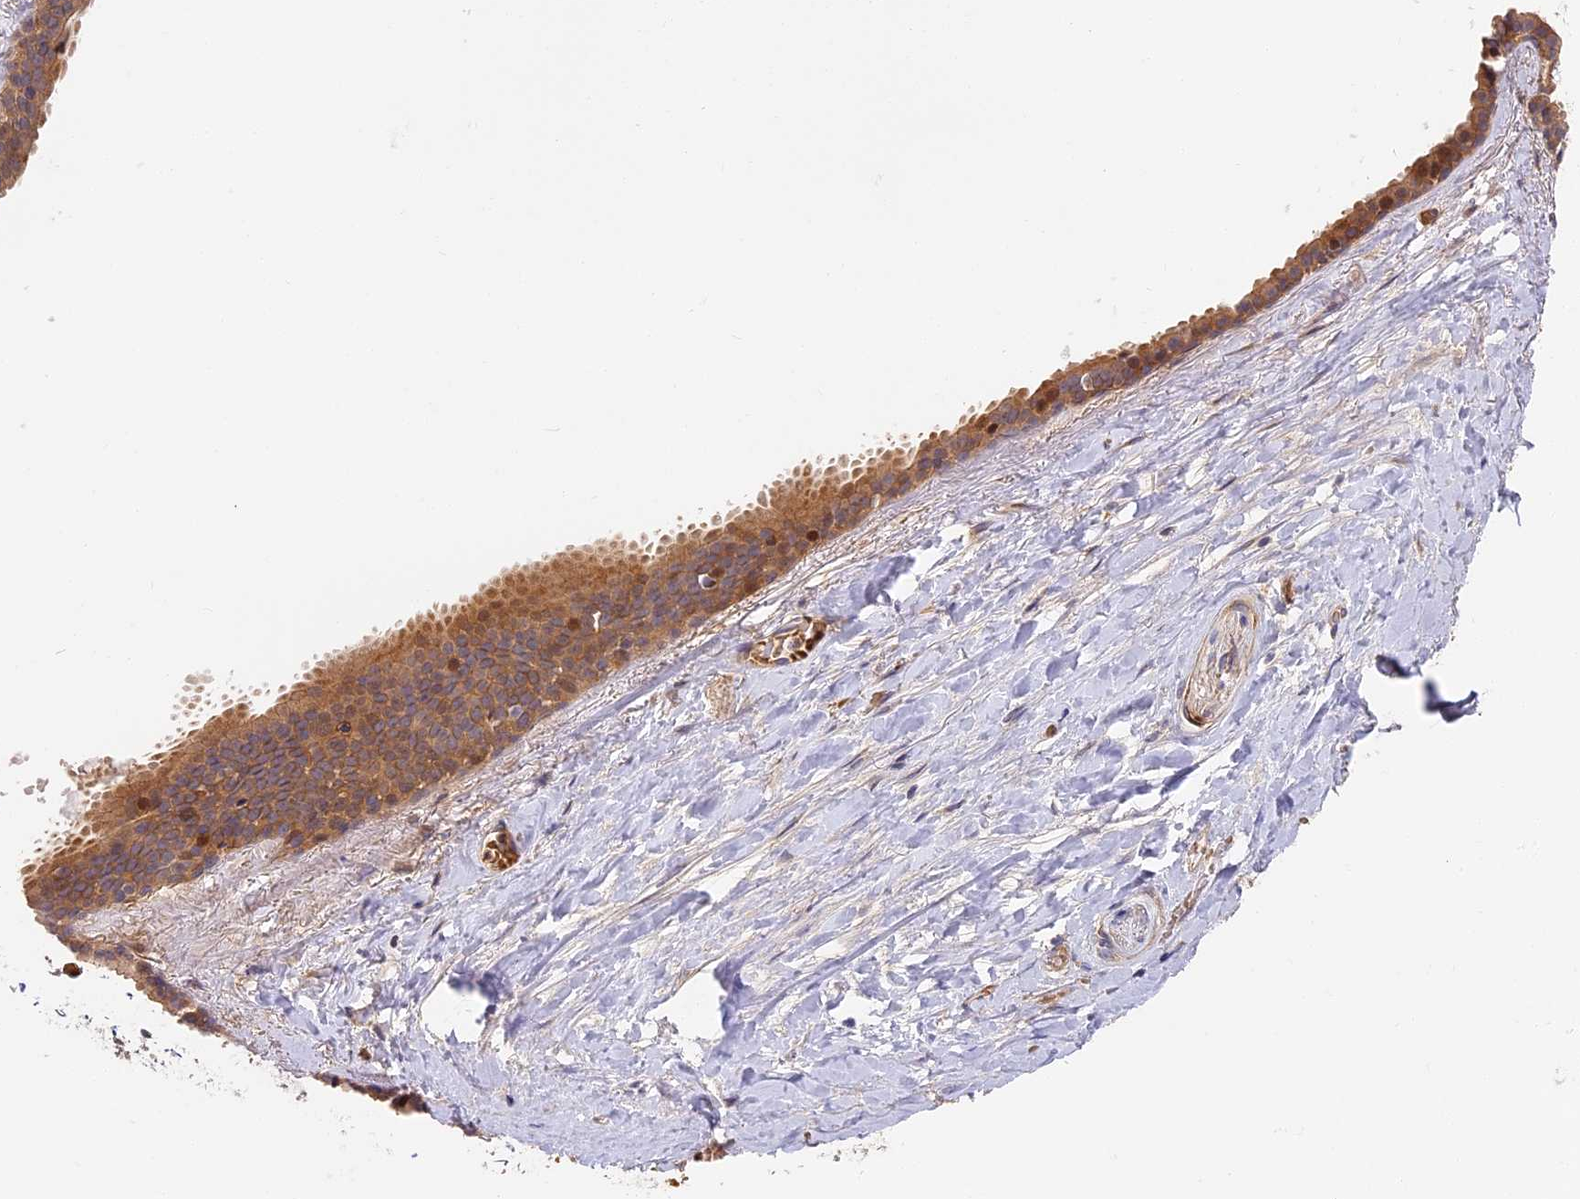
{"staining": {"intensity": "negative", "quantity": "none", "location": "none"}, "tissue": "adipose tissue", "cell_type": "Adipocytes", "image_type": "normal", "snomed": [{"axis": "morphology", "description": "Normal tissue, NOS"}, {"axis": "topography", "description": "Salivary gland"}, {"axis": "topography", "description": "Peripheral nerve tissue"}], "caption": "Immunohistochemical staining of benign human adipose tissue displays no significant expression in adipocytes.", "gene": "MISP3", "patient": {"sex": "male", "age": 62}}